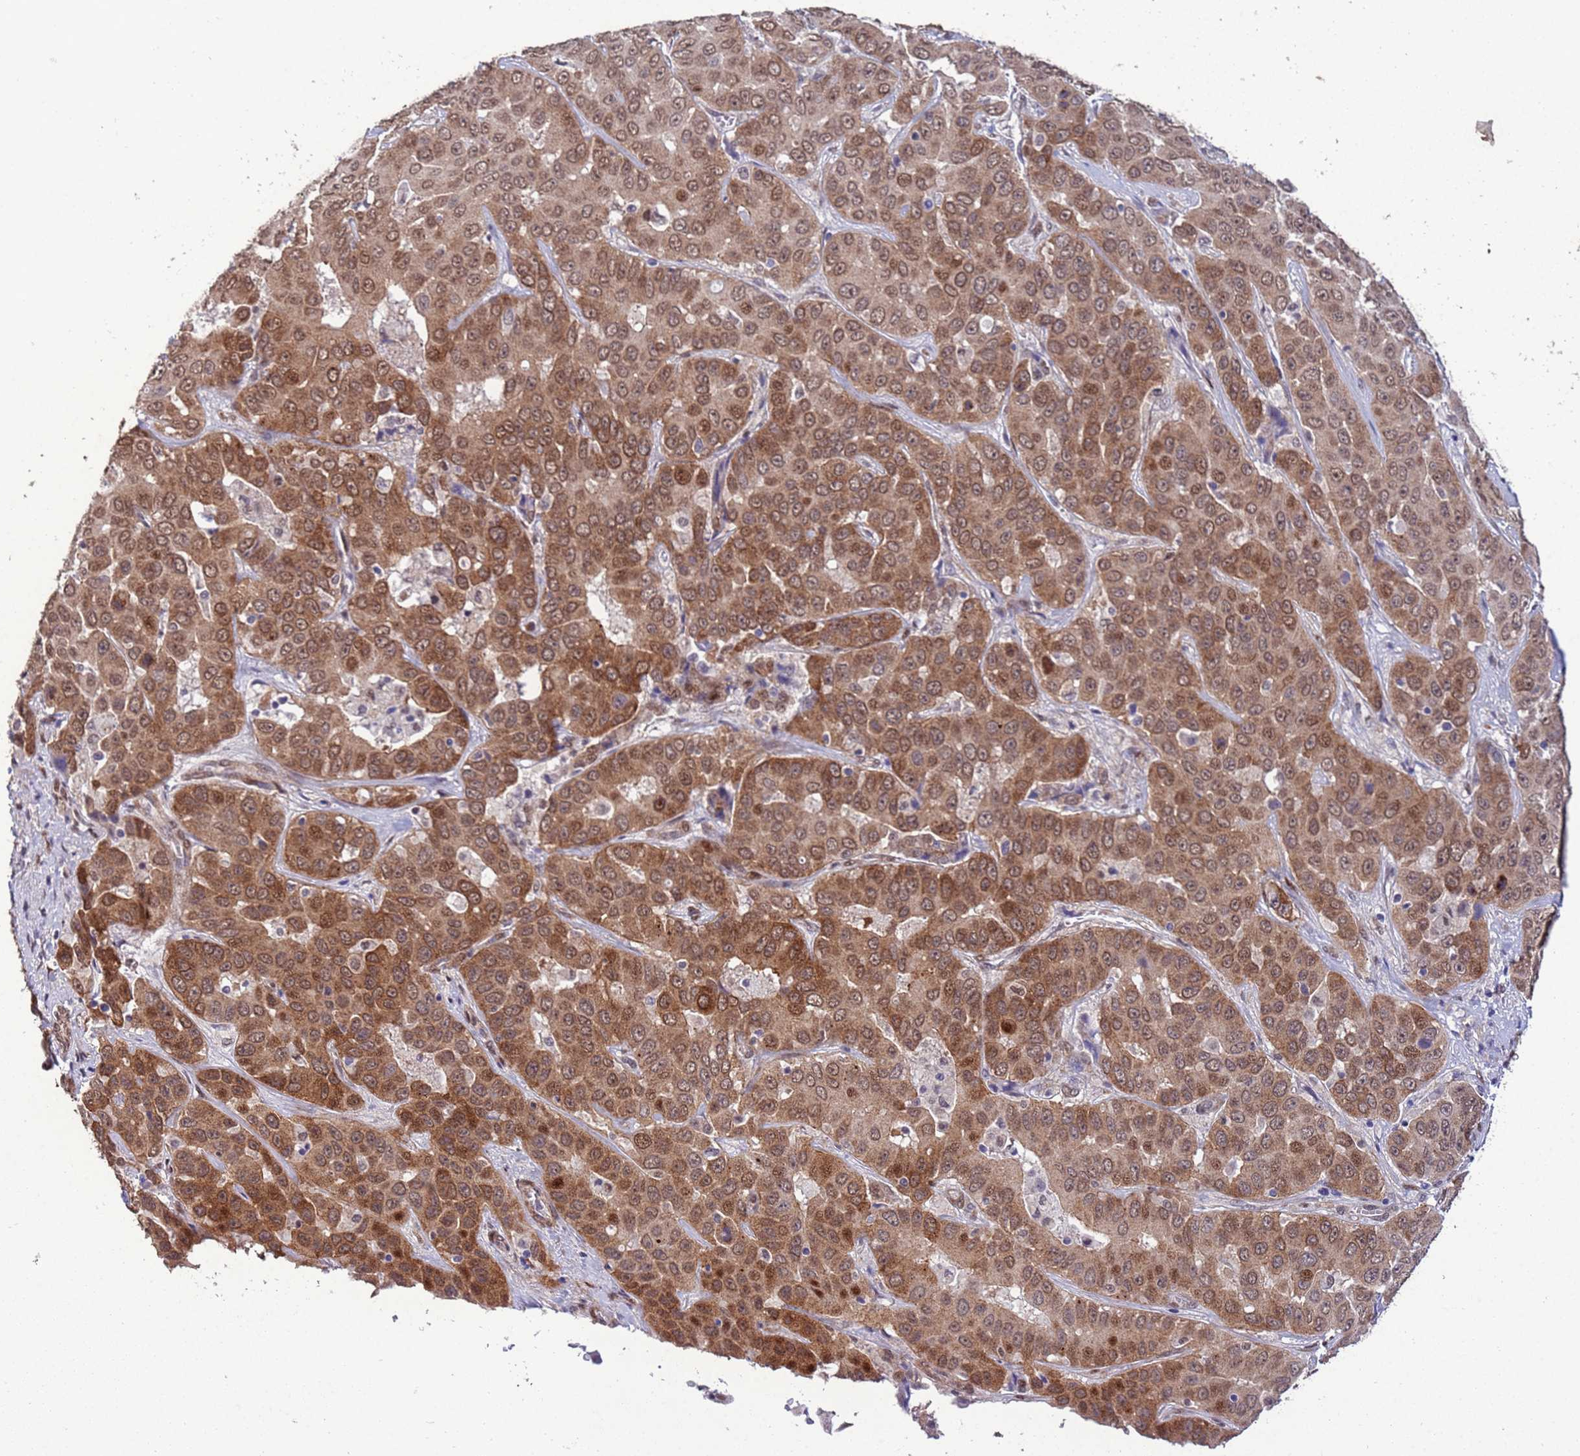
{"staining": {"intensity": "moderate", "quantity": ">75%", "location": "cytoplasmic/membranous,nuclear"}, "tissue": "liver cancer", "cell_type": "Tumor cells", "image_type": "cancer", "snomed": [{"axis": "morphology", "description": "Cholangiocarcinoma"}, {"axis": "topography", "description": "Liver"}], "caption": "High-power microscopy captured an immunohistochemistry (IHC) image of liver cancer, revealing moderate cytoplasmic/membranous and nuclear staining in approximately >75% of tumor cells.", "gene": "TRIP6", "patient": {"sex": "female", "age": 52}}